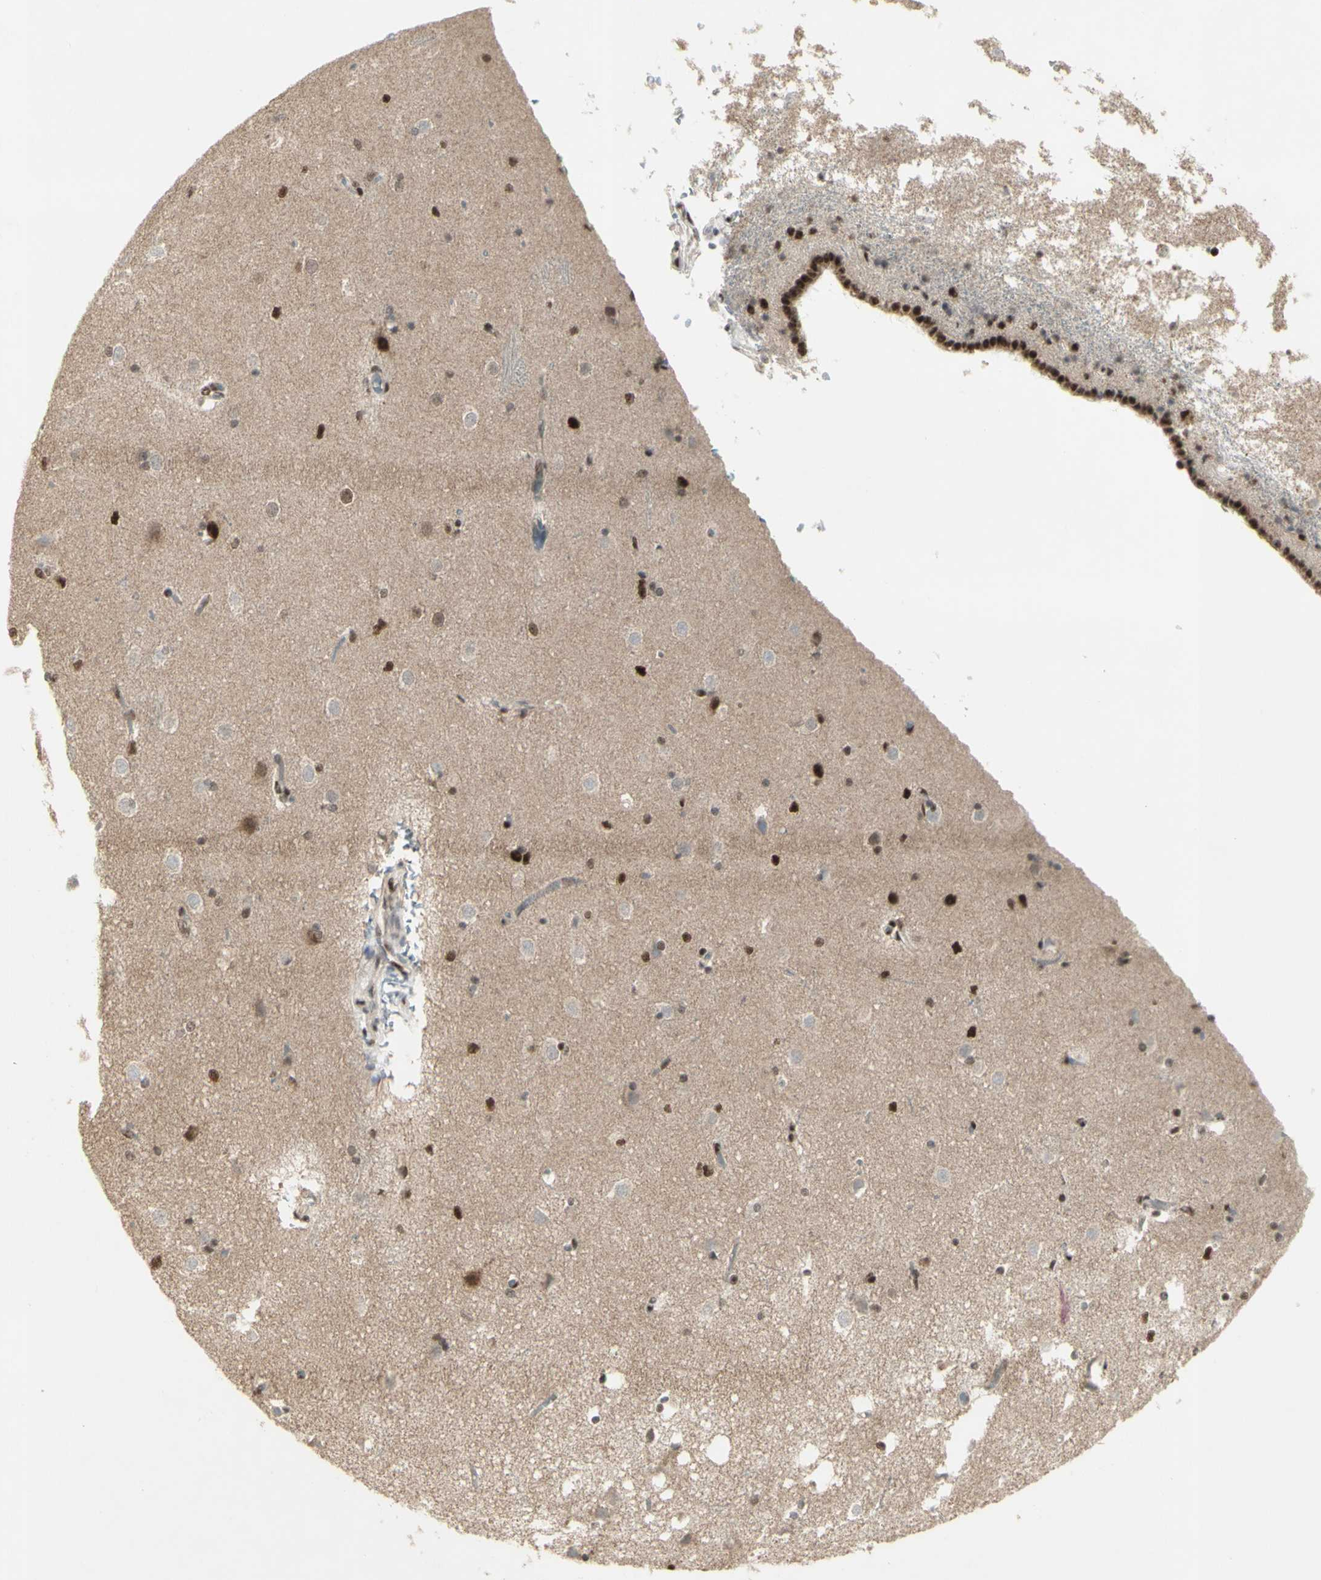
{"staining": {"intensity": "negative", "quantity": "none", "location": "none"}, "tissue": "caudate", "cell_type": "Glial cells", "image_type": "normal", "snomed": [{"axis": "morphology", "description": "Normal tissue, NOS"}, {"axis": "topography", "description": "Lateral ventricle wall"}], "caption": "DAB (3,3'-diaminobenzidine) immunohistochemical staining of benign human caudate demonstrates no significant expression in glial cells.", "gene": "CCNT1", "patient": {"sex": "female", "age": 19}}